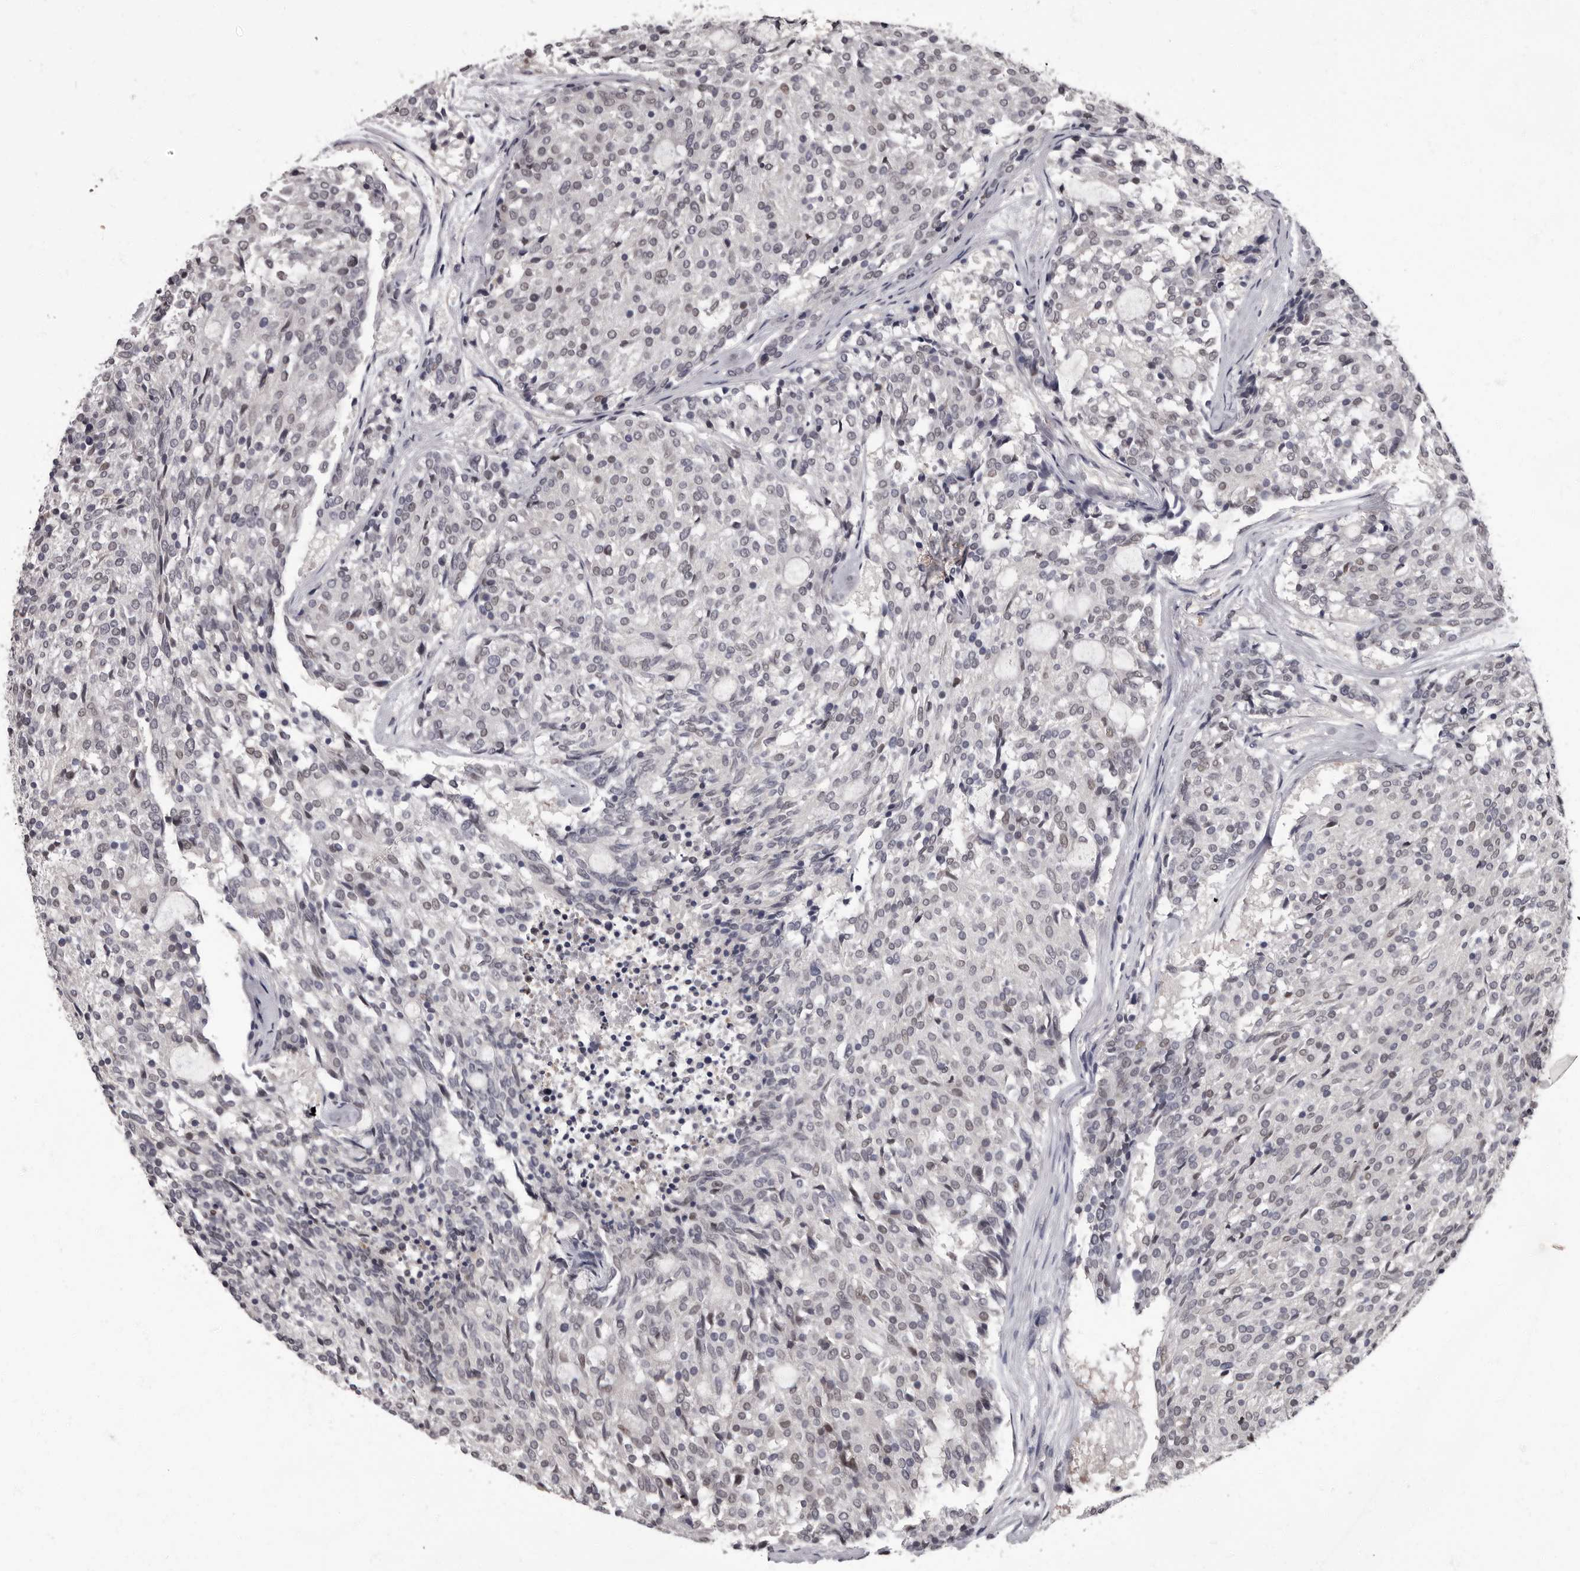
{"staining": {"intensity": "weak", "quantity": "<25%", "location": "nuclear"}, "tissue": "carcinoid", "cell_type": "Tumor cells", "image_type": "cancer", "snomed": [{"axis": "morphology", "description": "Carcinoid, malignant, NOS"}, {"axis": "topography", "description": "Pancreas"}], "caption": "Carcinoid (malignant) stained for a protein using immunohistochemistry (IHC) displays no positivity tumor cells.", "gene": "C1orf50", "patient": {"sex": "female", "age": 54}}